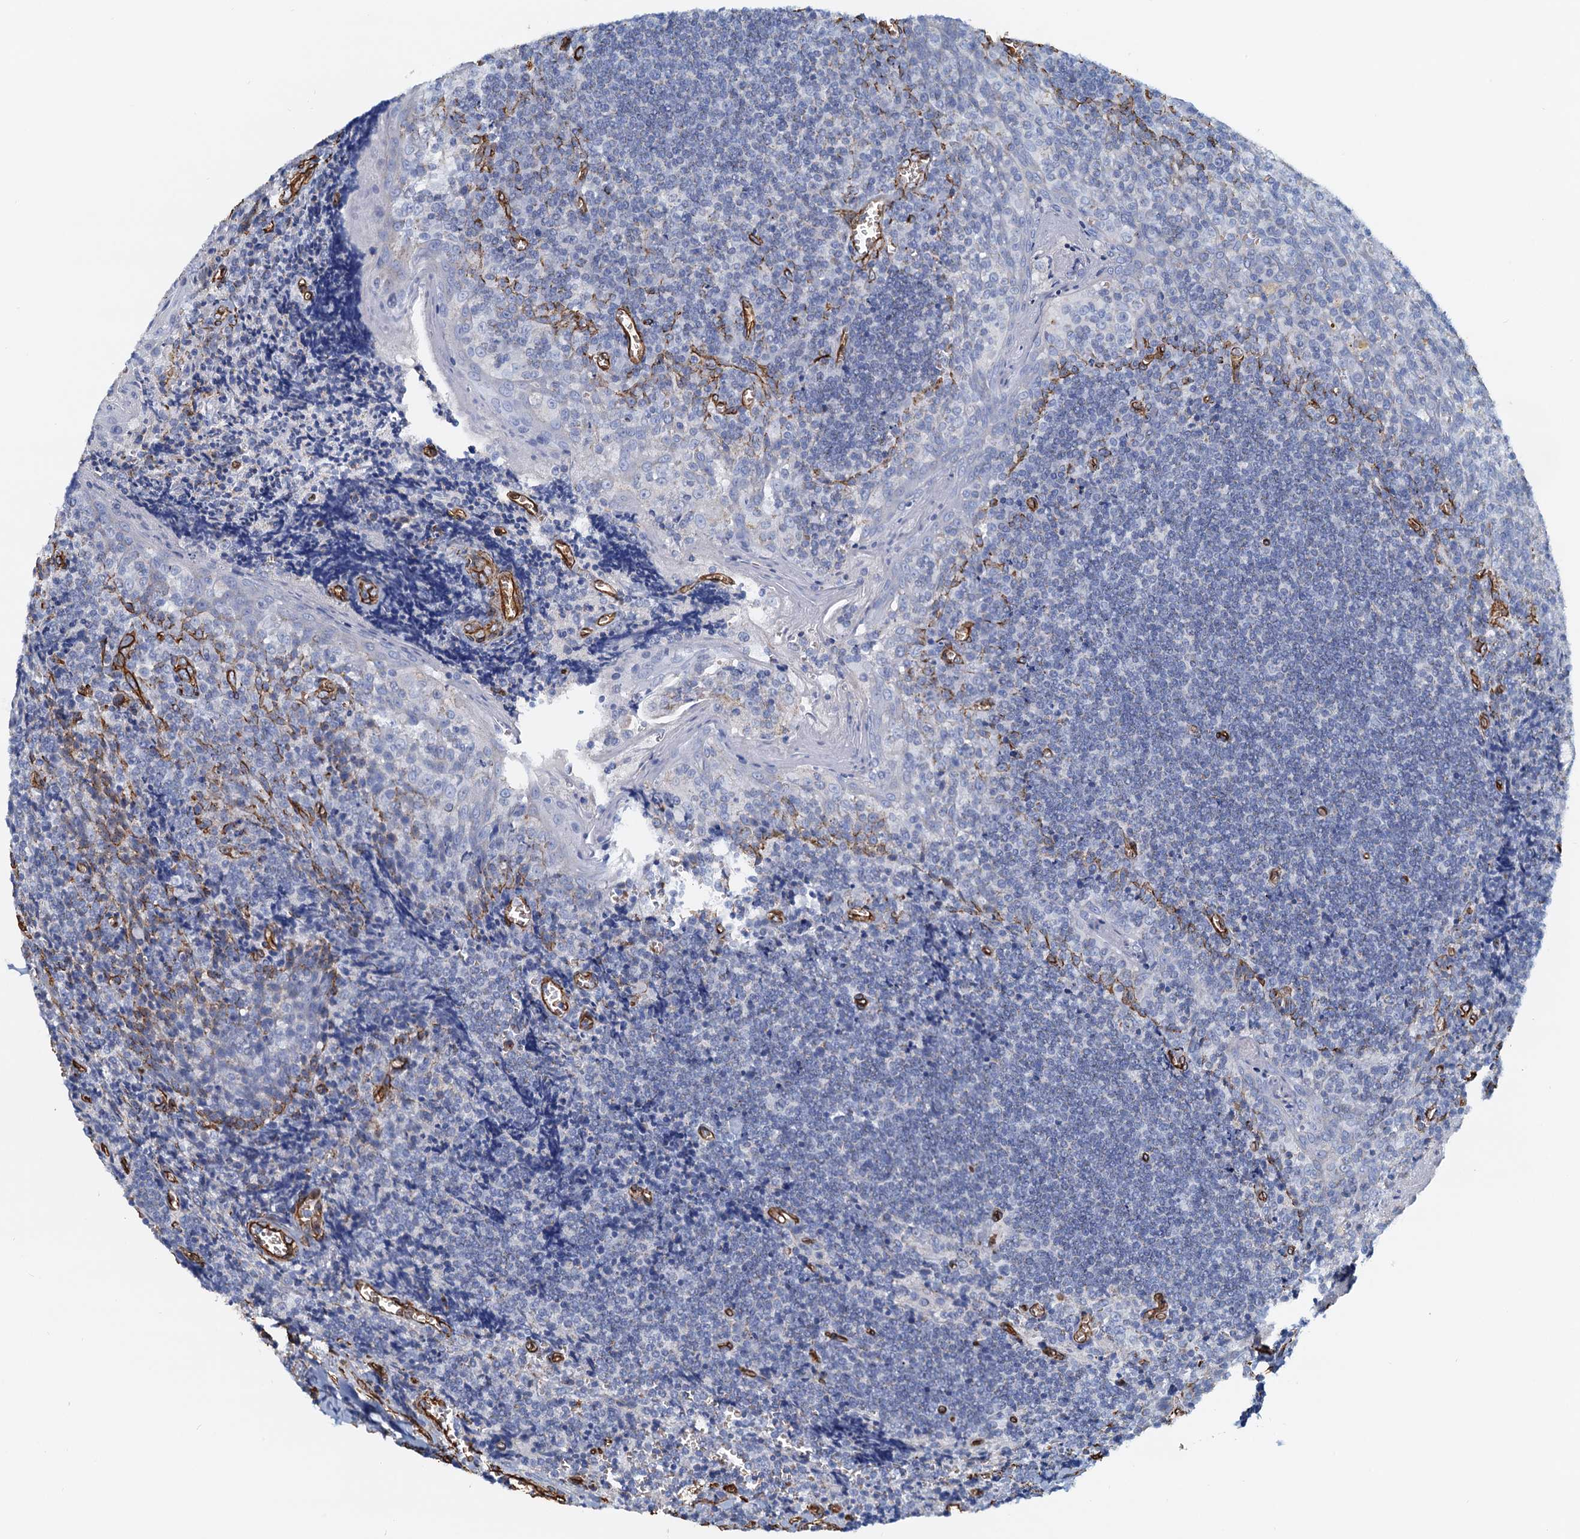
{"staining": {"intensity": "negative", "quantity": "none", "location": "none"}, "tissue": "tonsil", "cell_type": "Germinal center cells", "image_type": "normal", "snomed": [{"axis": "morphology", "description": "Normal tissue, NOS"}, {"axis": "topography", "description": "Tonsil"}], "caption": "Protein analysis of normal tonsil shows no significant positivity in germinal center cells. The staining is performed using DAB (3,3'-diaminobenzidine) brown chromogen with nuclei counter-stained in using hematoxylin.", "gene": "DGKG", "patient": {"sex": "male", "age": 27}}